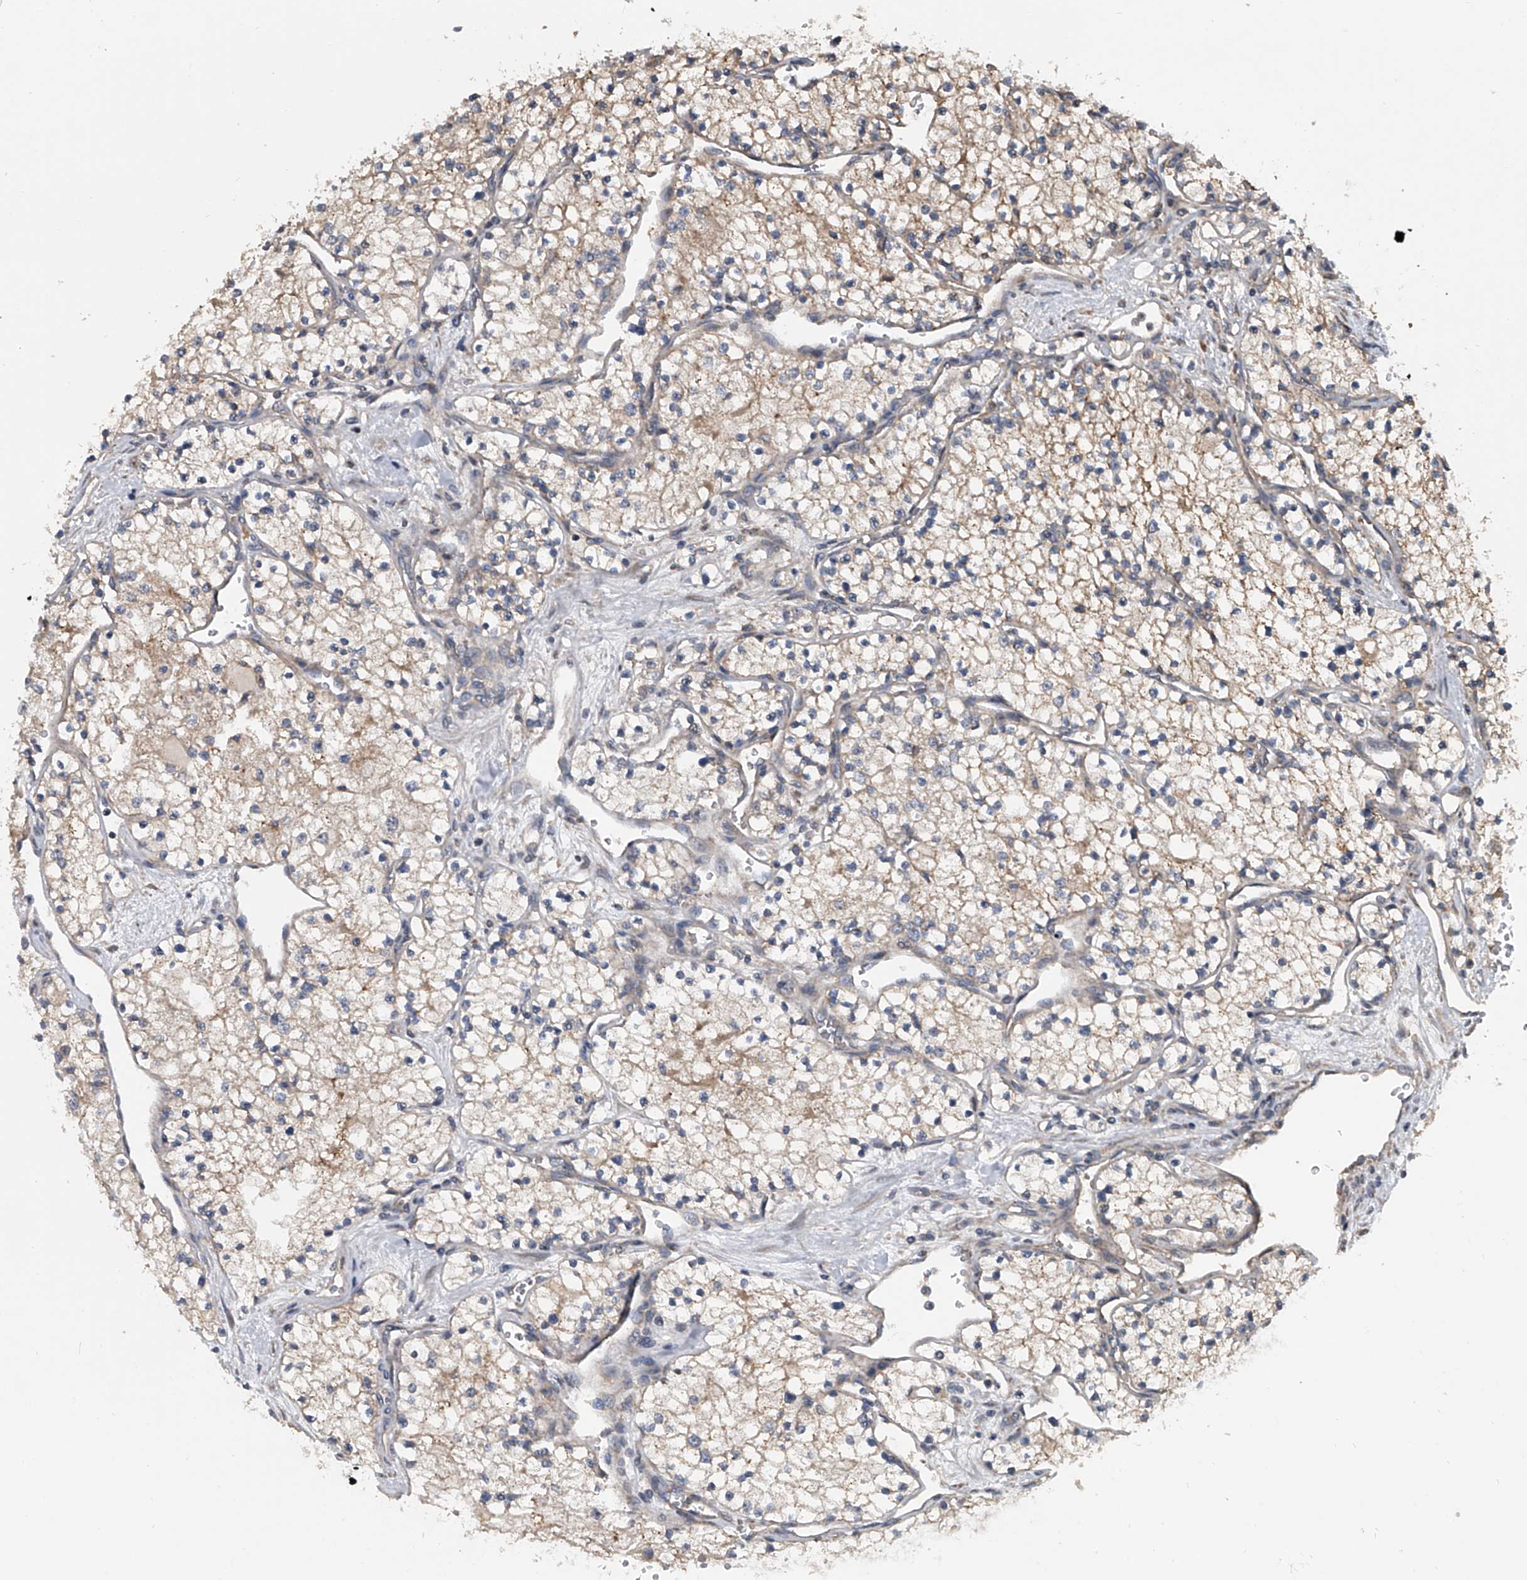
{"staining": {"intensity": "weak", "quantity": "25%-75%", "location": "cytoplasmic/membranous"}, "tissue": "renal cancer", "cell_type": "Tumor cells", "image_type": "cancer", "snomed": [{"axis": "morphology", "description": "Normal tissue, NOS"}, {"axis": "morphology", "description": "Adenocarcinoma, NOS"}, {"axis": "topography", "description": "Kidney"}], "caption": "This is a histology image of immunohistochemistry (IHC) staining of adenocarcinoma (renal), which shows weak expression in the cytoplasmic/membranous of tumor cells.", "gene": "GEMIN8", "patient": {"sex": "male", "age": 68}}